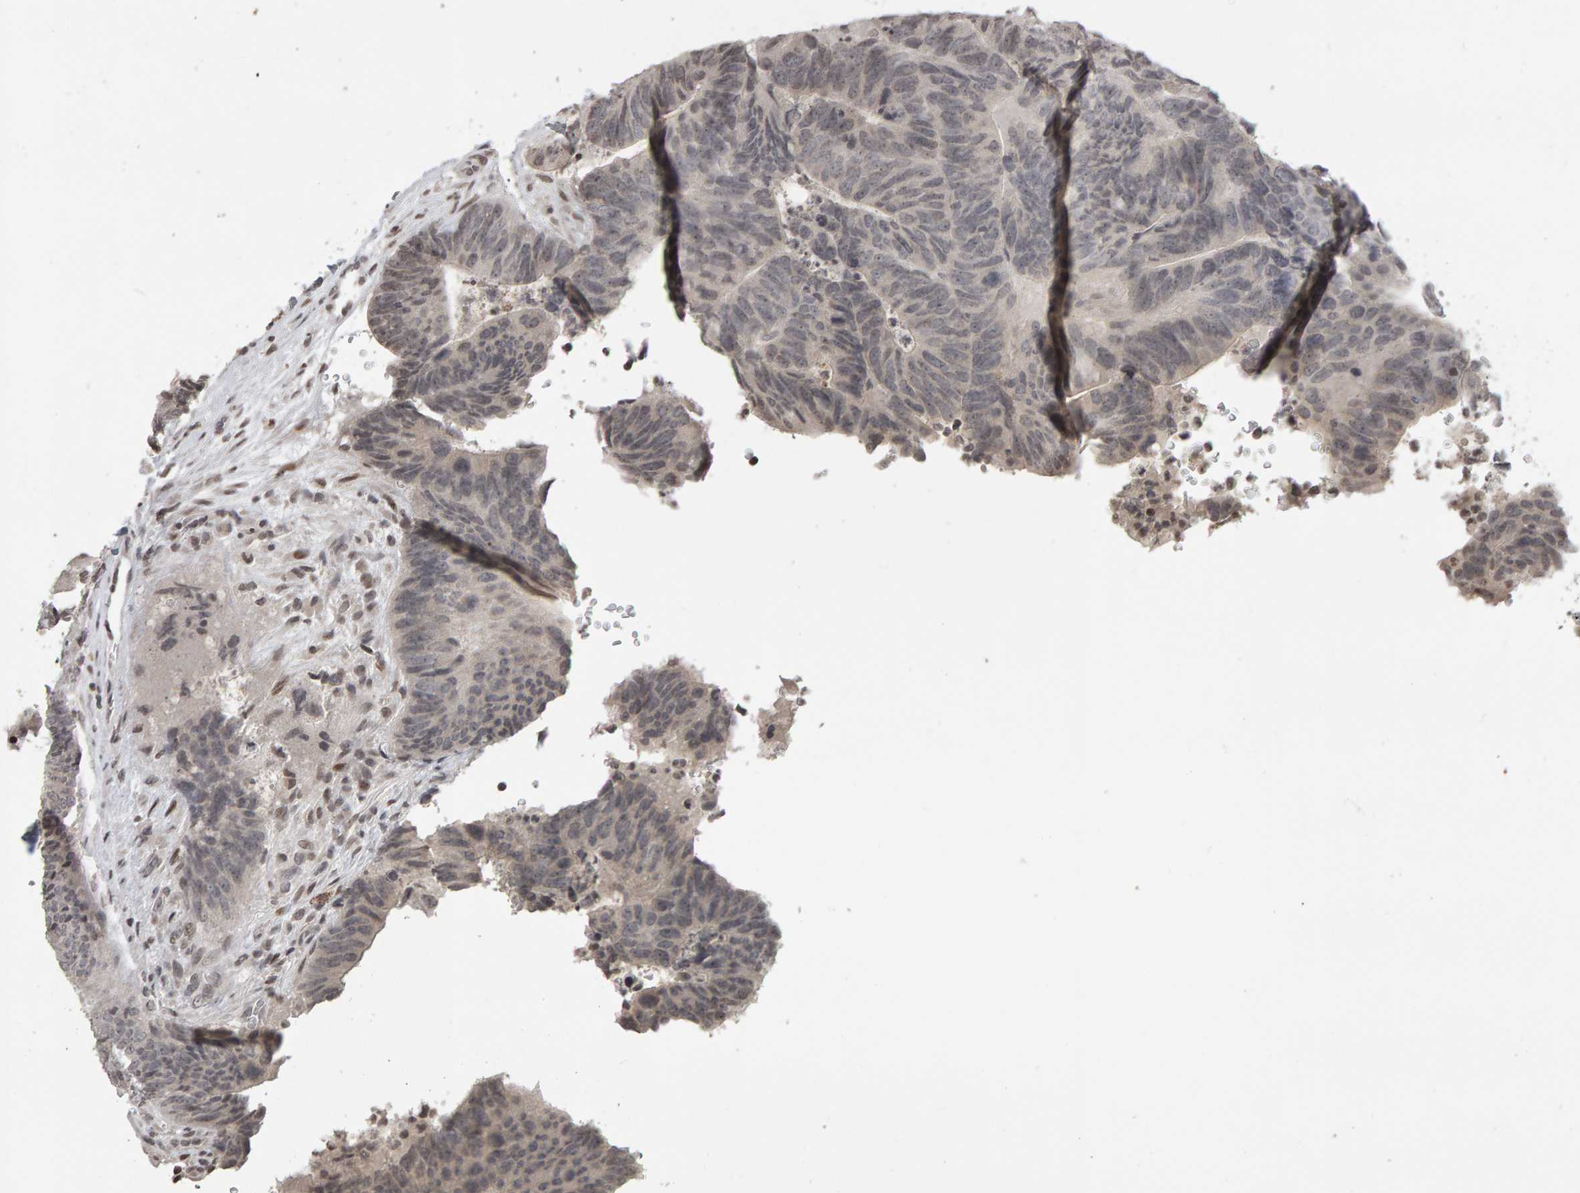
{"staining": {"intensity": "weak", "quantity": "<25%", "location": "nuclear"}, "tissue": "colorectal cancer", "cell_type": "Tumor cells", "image_type": "cancer", "snomed": [{"axis": "morphology", "description": "Adenocarcinoma, NOS"}, {"axis": "topography", "description": "Colon"}], "caption": "The immunohistochemistry image has no significant staining in tumor cells of colorectal adenocarcinoma tissue.", "gene": "TRAM1", "patient": {"sex": "male", "age": 56}}